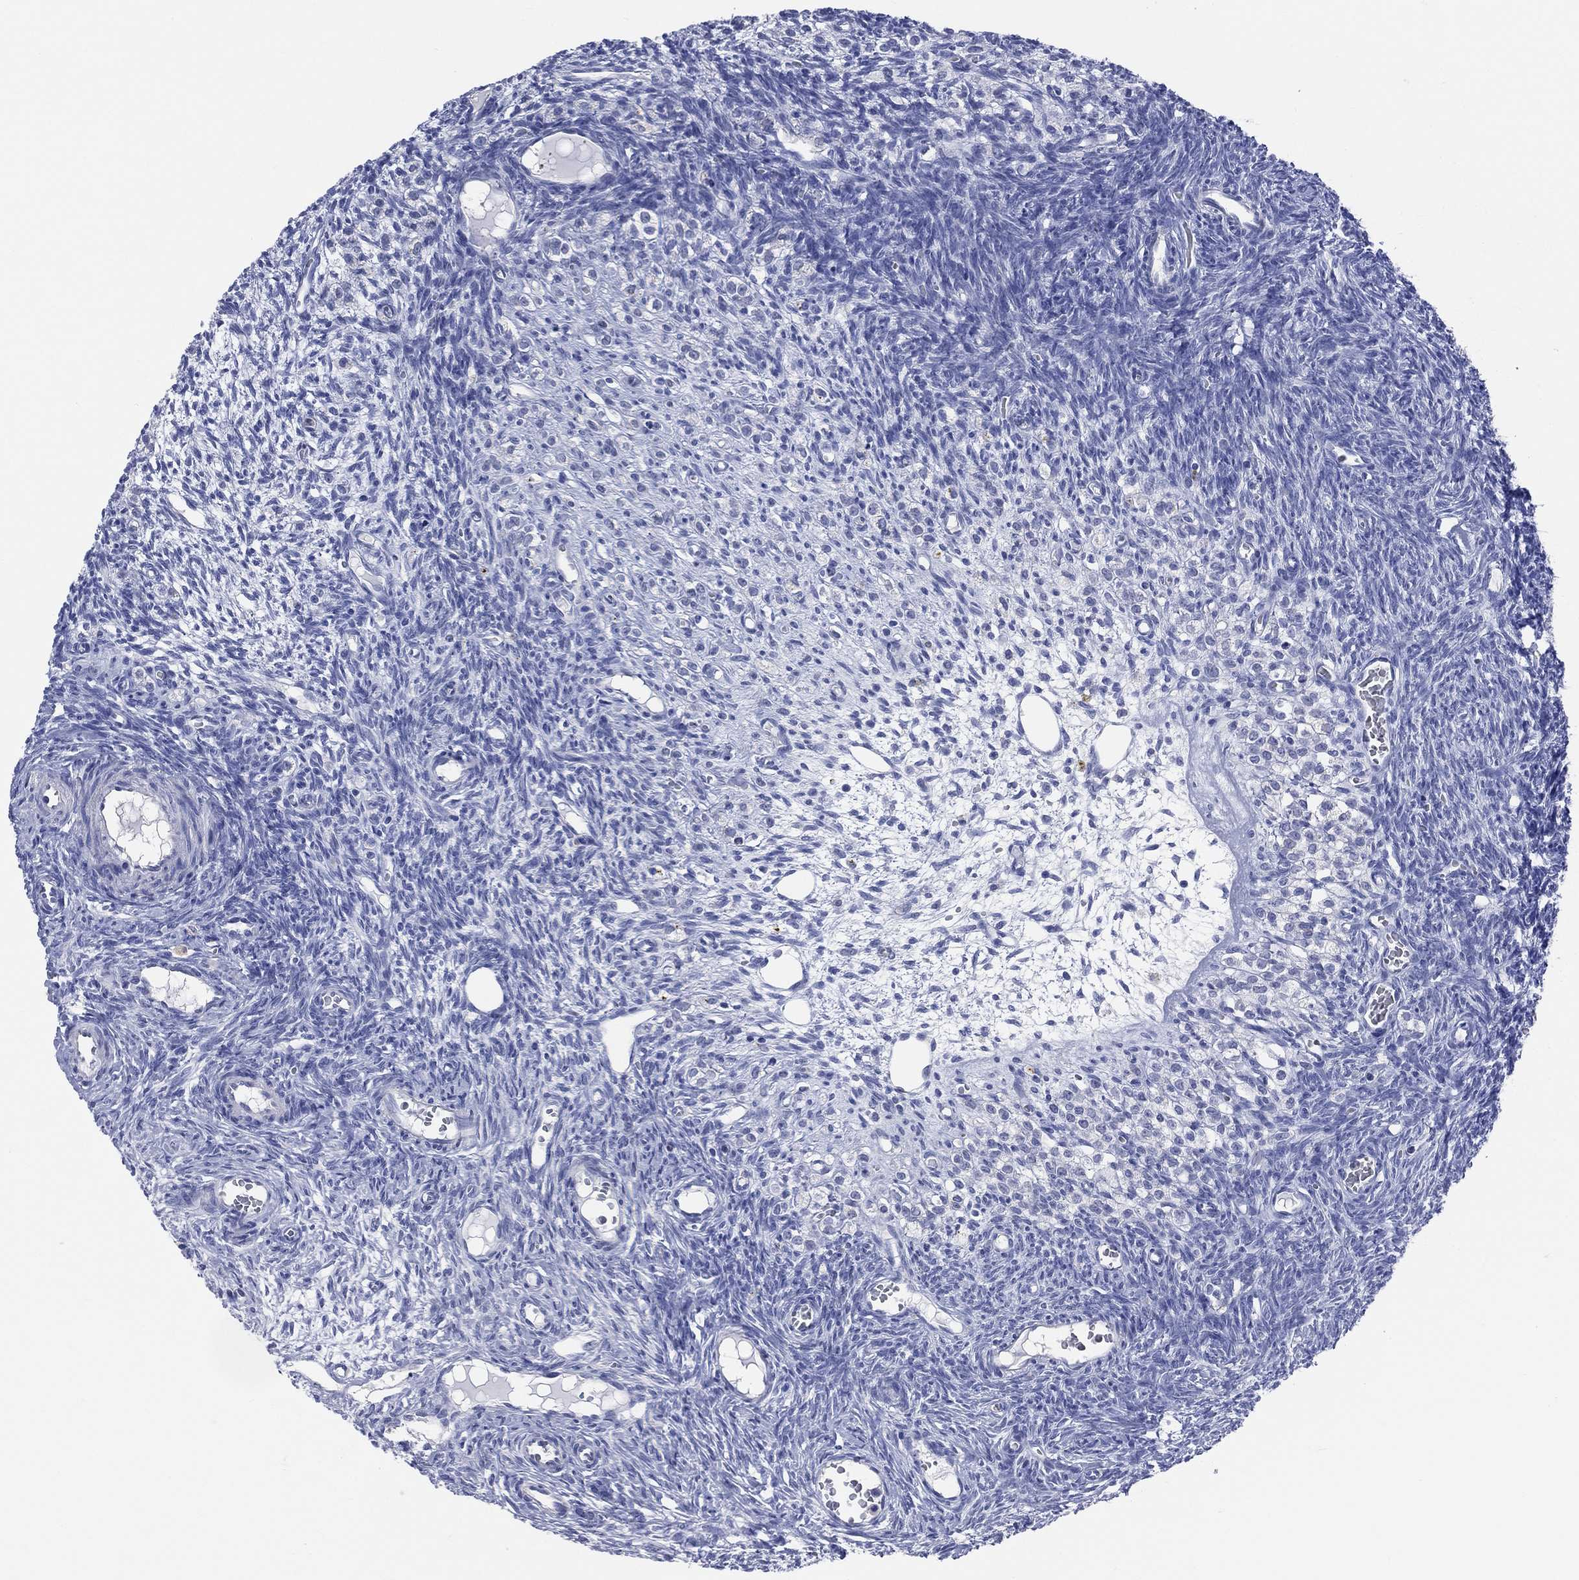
{"staining": {"intensity": "negative", "quantity": "none", "location": "none"}, "tissue": "ovary", "cell_type": "Follicle cells", "image_type": "normal", "snomed": [{"axis": "morphology", "description": "Normal tissue, NOS"}, {"axis": "topography", "description": "Ovary"}], "caption": "Immunohistochemistry (IHC) image of normal human ovary stained for a protein (brown), which exhibits no staining in follicle cells.", "gene": "AKAP3", "patient": {"sex": "female", "age": 27}}